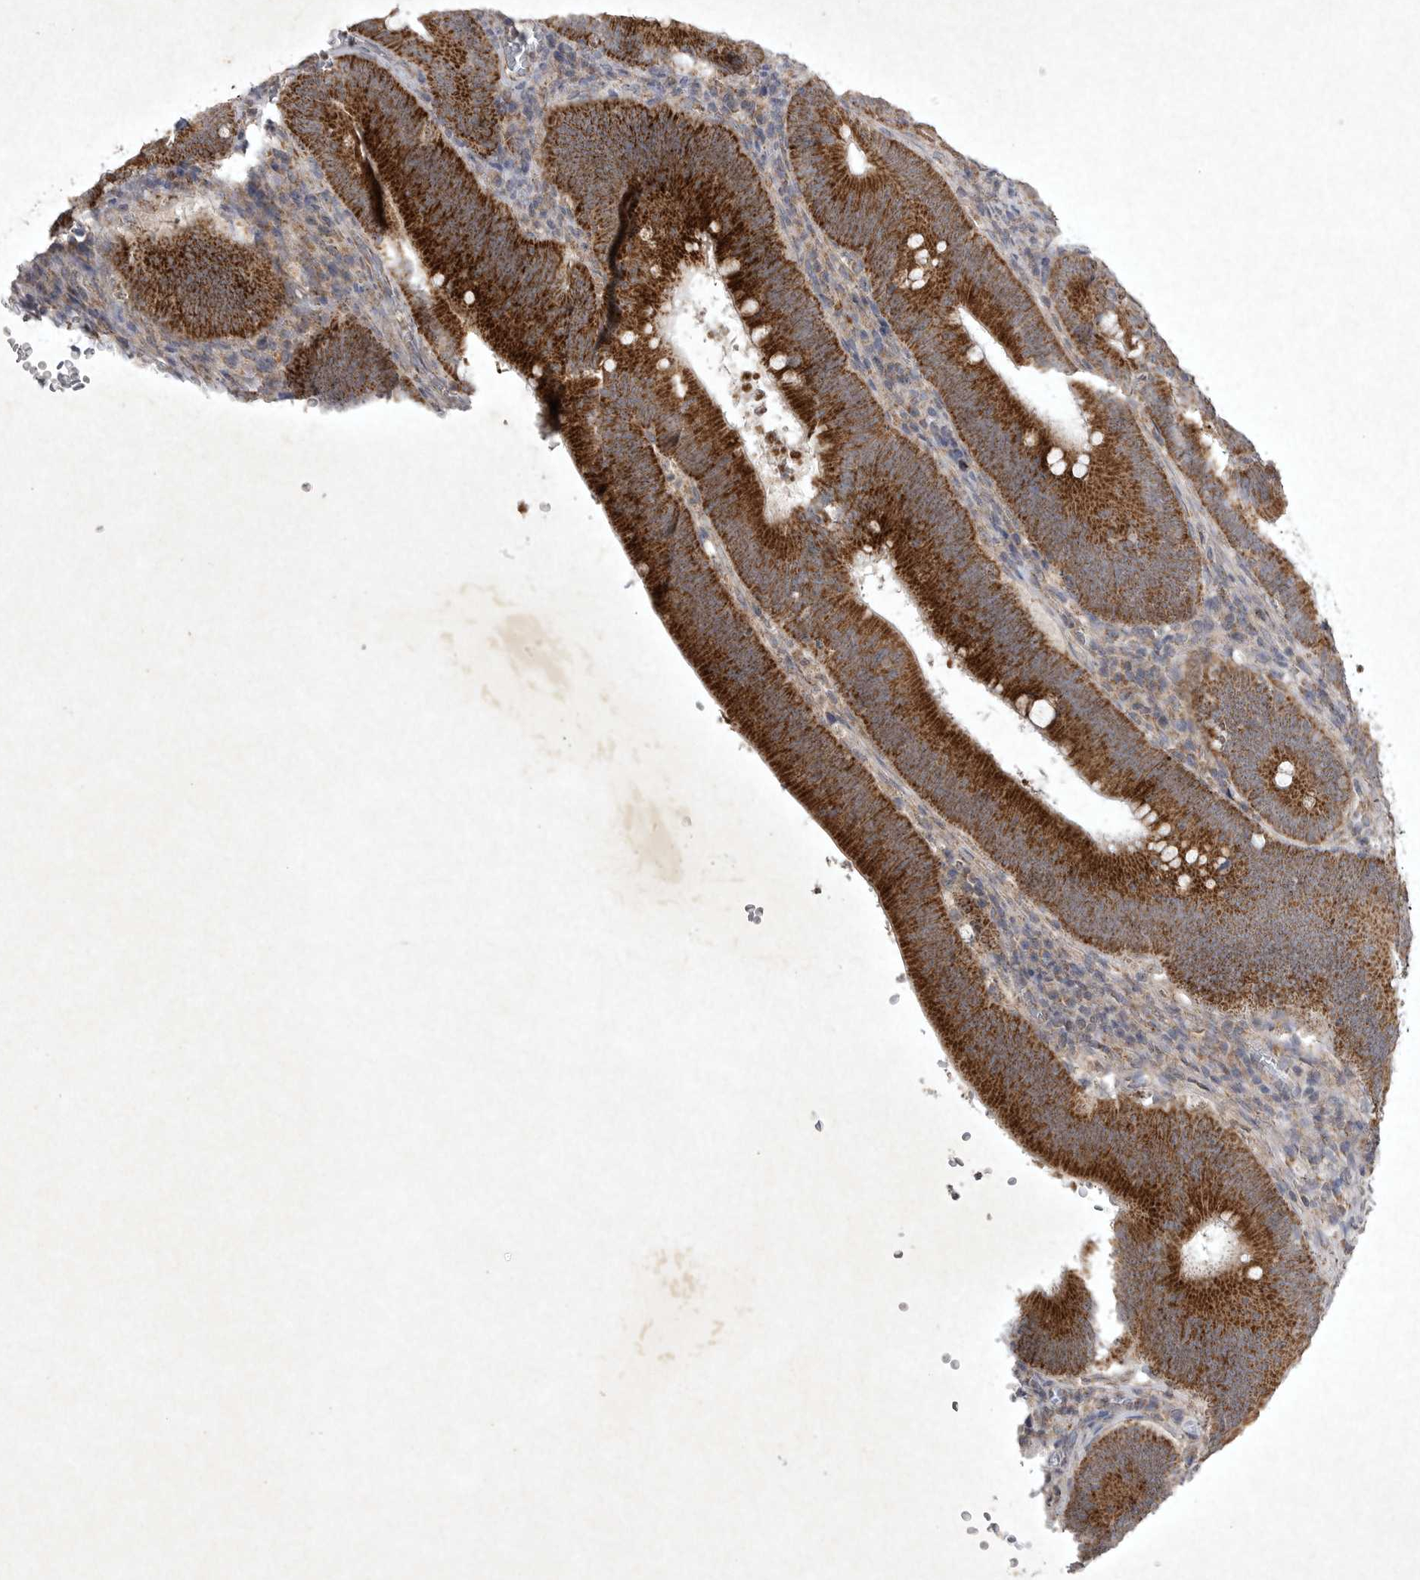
{"staining": {"intensity": "strong", "quantity": ">75%", "location": "cytoplasmic/membranous"}, "tissue": "colorectal cancer", "cell_type": "Tumor cells", "image_type": "cancer", "snomed": [{"axis": "morphology", "description": "Normal tissue, NOS"}, {"axis": "topography", "description": "Colon"}], "caption": "IHC image of human colorectal cancer stained for a protein (brown), which exhibits high levels of strong cytoplasmic/membranous staining in approximately >75% of tumor cells.", "gene": "DDR1", "patient": {"sex": "female", "age": 82}}